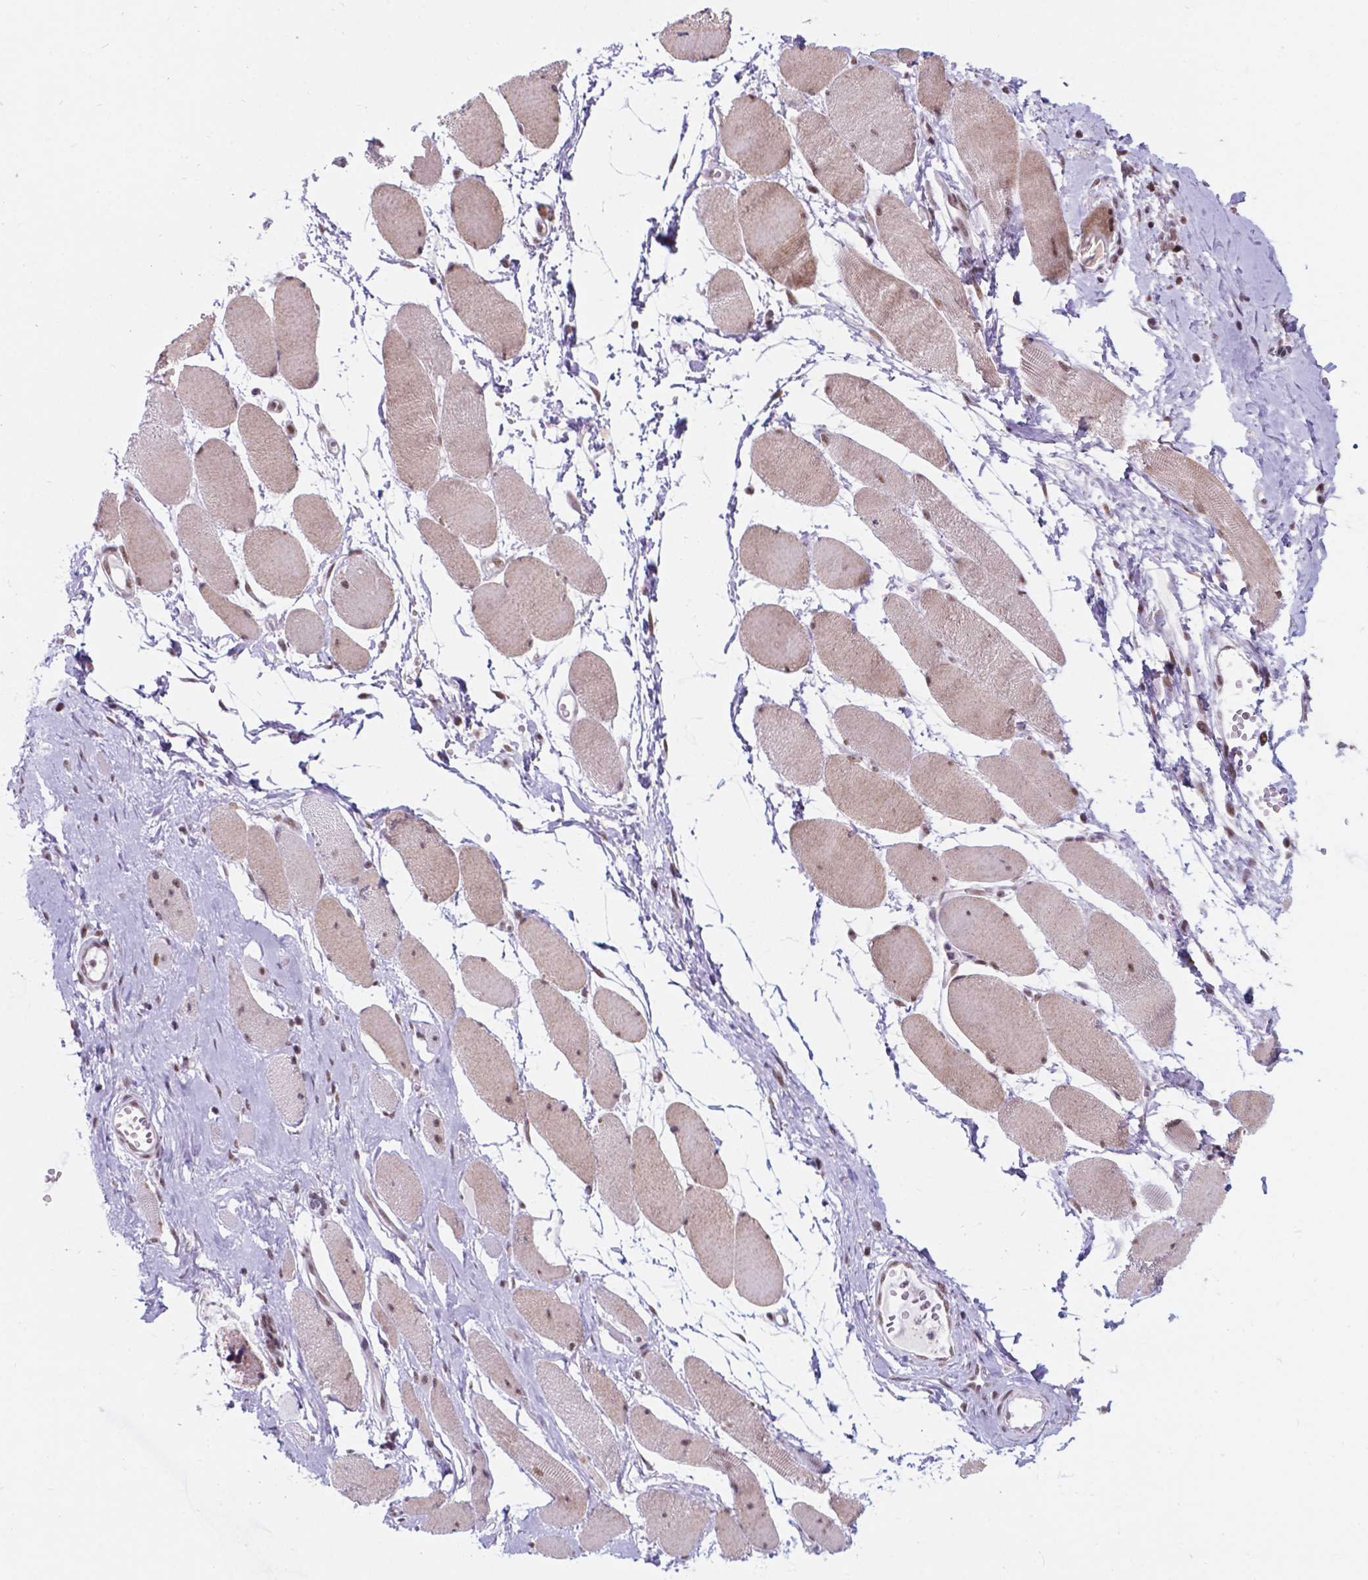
{"staining": {"intensity": "moderate", "quantity": "25%-75%", "location": "cytoplasmic/membranous,nuclear"}, "tissue": "skeletal muscle", "cell_type": "Myocytes", "image_type": "normal", "snomed": [{"axis": "morphology", "description": "Normal tissue, NOS"}, {"axis": "topography", "description": "Skeletal muscle"}], "caption": "This is a histology image of IHC staining of normal skeletal muscle, which shows moderate positivity in the cytoplasmic/membranous,nuclear of myocytes.", "gene": "BCAS2", "patient": {"sex": "female", "age": 75}}